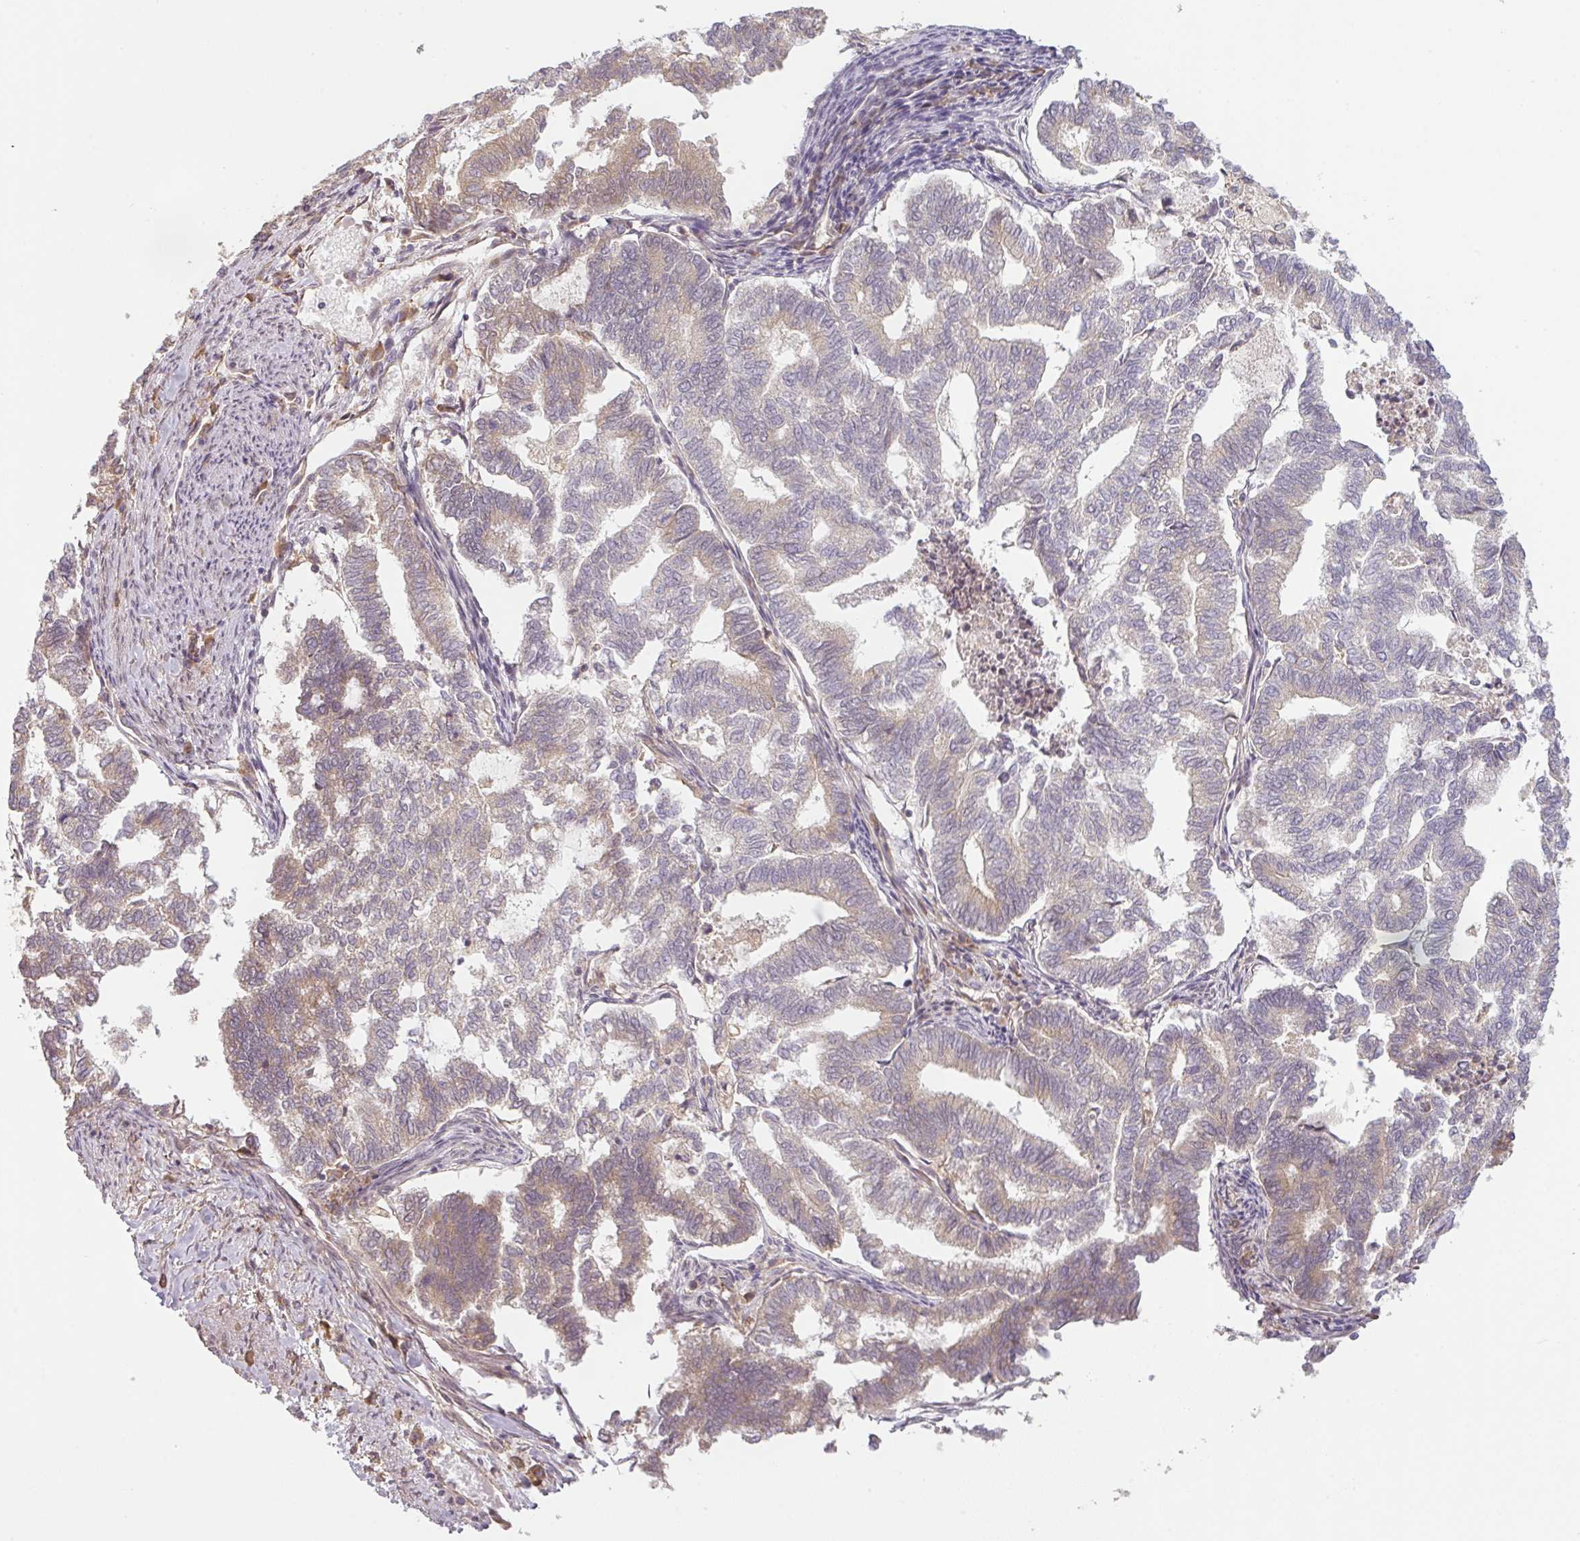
{"staining": {"intensity": "moderate", "quantity": "<25%", "location": "cytoplasmic/membranous"}, "tissue": "endometrial cancer", "cell_type": "Tumor cells", "image_type": "cancer", "snomed": [{"axis": "morphology", "description": "Adenocarcinoma, NOS"}, {"axis": "topography", "description": "Endometrium"}], "caption": "A low amount of moderate cytoplasmic/membranous staining is present in about <25% of tumor cells in endometrial cancer tissue. (Brightfield microscopy of DAB IHC at high magnification).", "gene": "RNF31", "patient": {"sex": "female", "age": 79}}